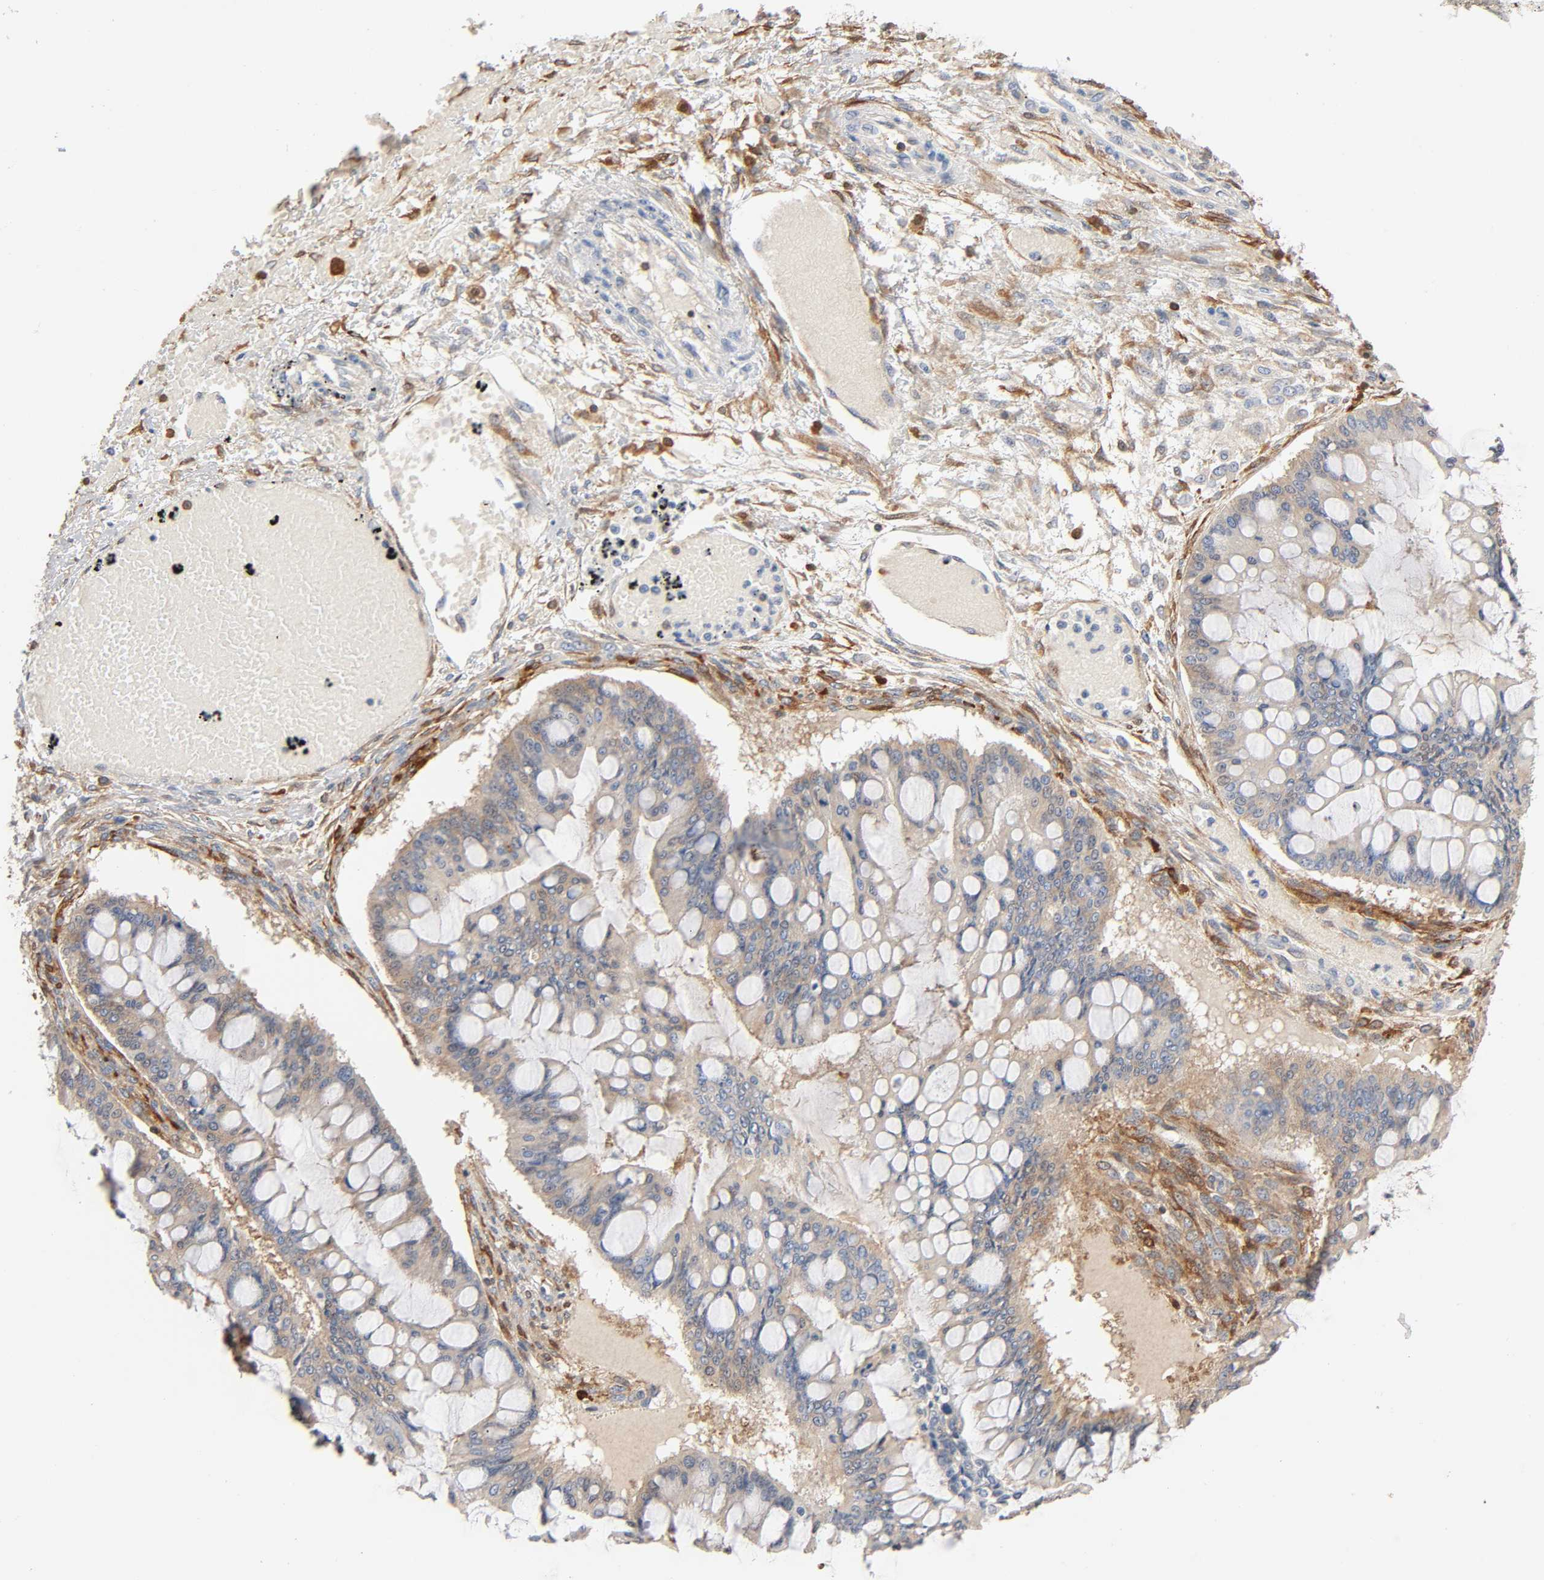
{"staining": {"intensity": "moderate", "quantity": ">75%", "location": "cytoplasmic/membranous"}, "tissue": "ovarian cancer", "cell_type": "Tumor cells", "image_type": "cancer", "snomed": [{"axis": "morphology", "description": "Cystadenocarcinoma, mucinous, NOS"}, {"axis": "topography", "description": "Ovary"}], "caption": "This is an image of immunohistochemistry staining of mucinous cystadenocarcinoma (ovarian), which shows moderate positivity in the cytoplasmic/membranous of tumor cells.", "gene": "BIN1", "patient": {"sex": "female", "age": 73}}